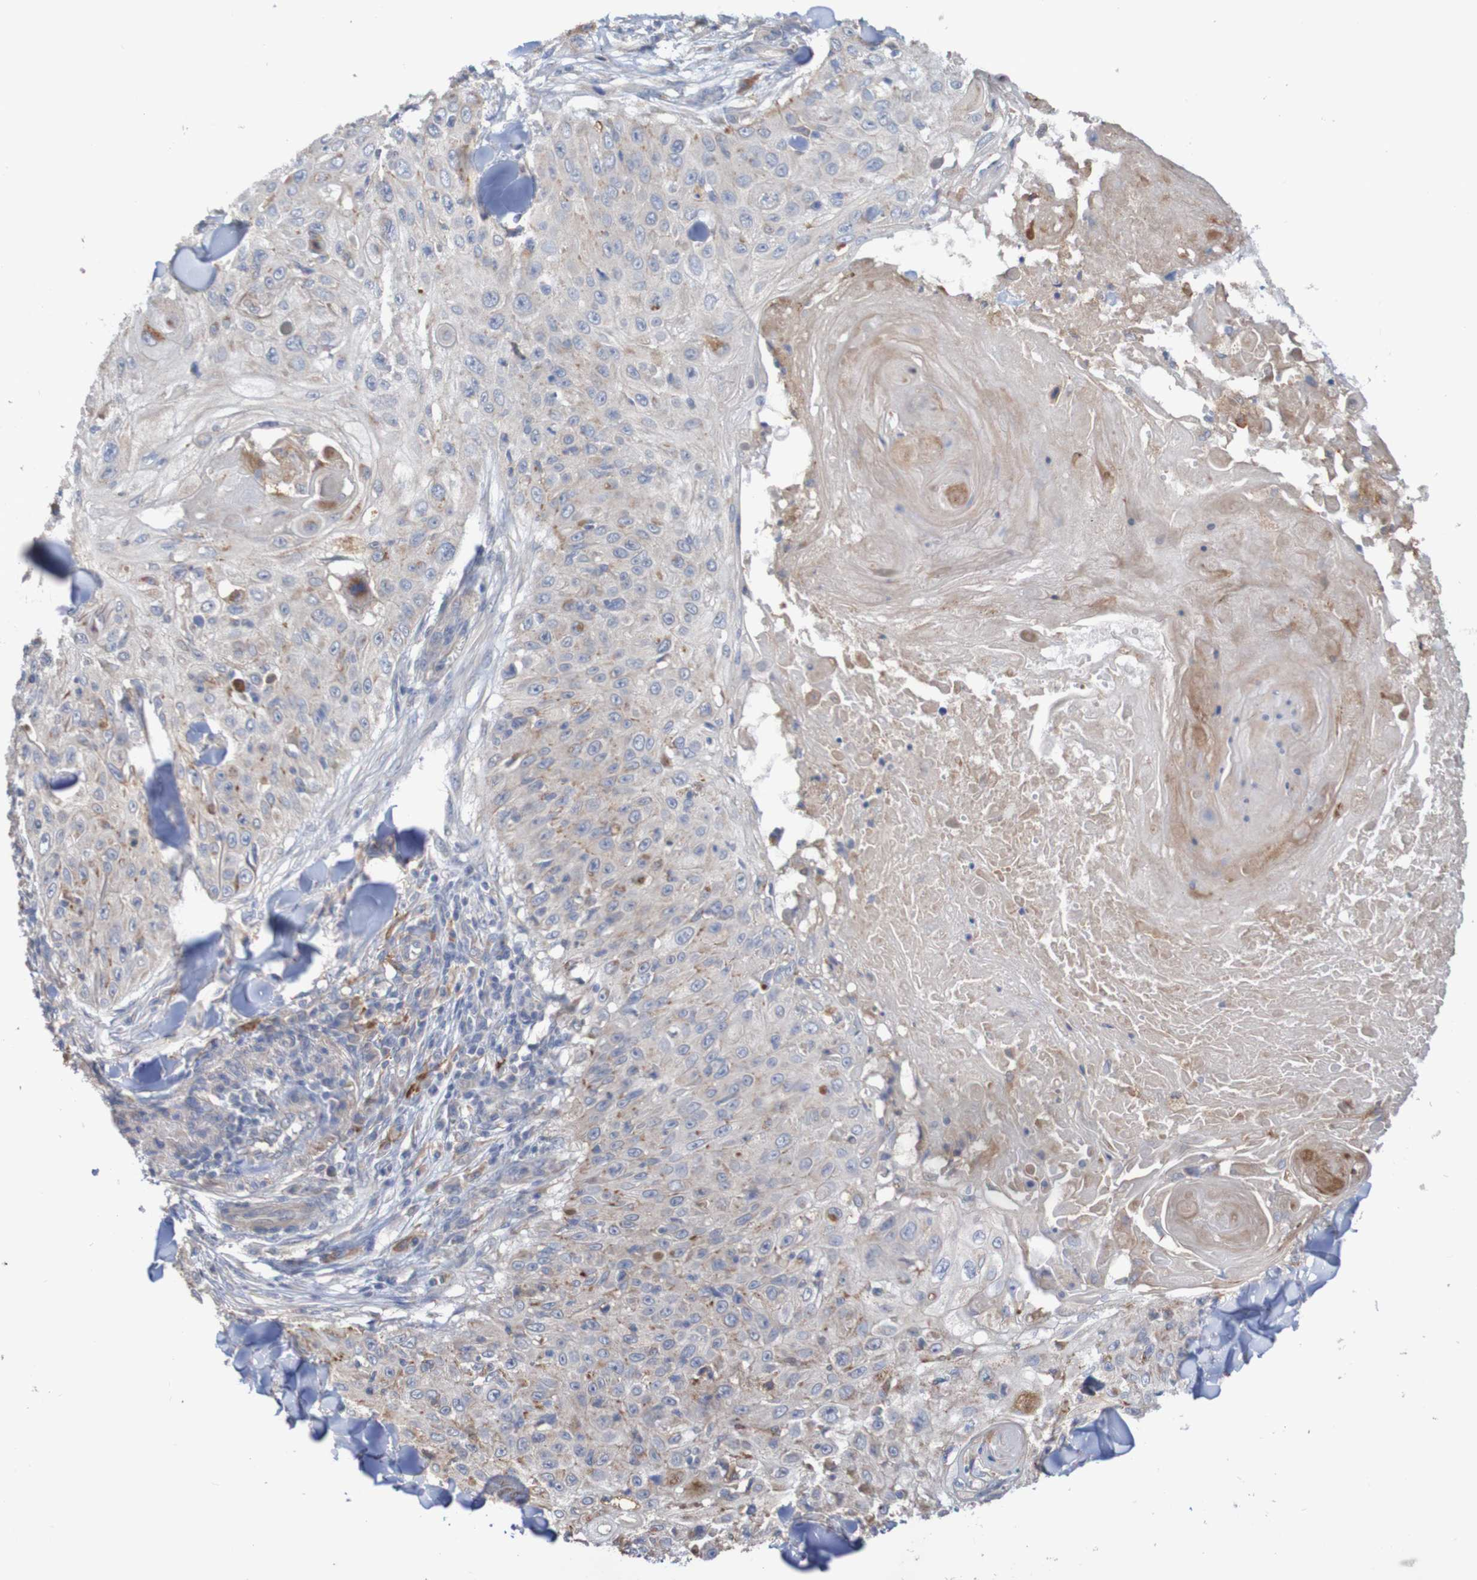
{"staining": {"intensity": "weak", "quantity": "<25%", "location": "cytoplasmic/membranous"}, "tissue": "skin cancer", "cell_type": "Tumor cells", "image_type": "cancer", "snomed": [{"axis": "morphology", "description": "Squamous cell carcinoma, NOS"}, {"axis": "topography", "description": "Skin"}], "caption": "The micrograph exhibits no significant expression in tumor cells of skin squamous cell carcinoma. (Brightfield microscopy of DAB (3,3'-diaminobenzidine) immunohistochemistry at high magnification).", "gene": "PHYH", "patient": {"sex": "male", "age": 86}}